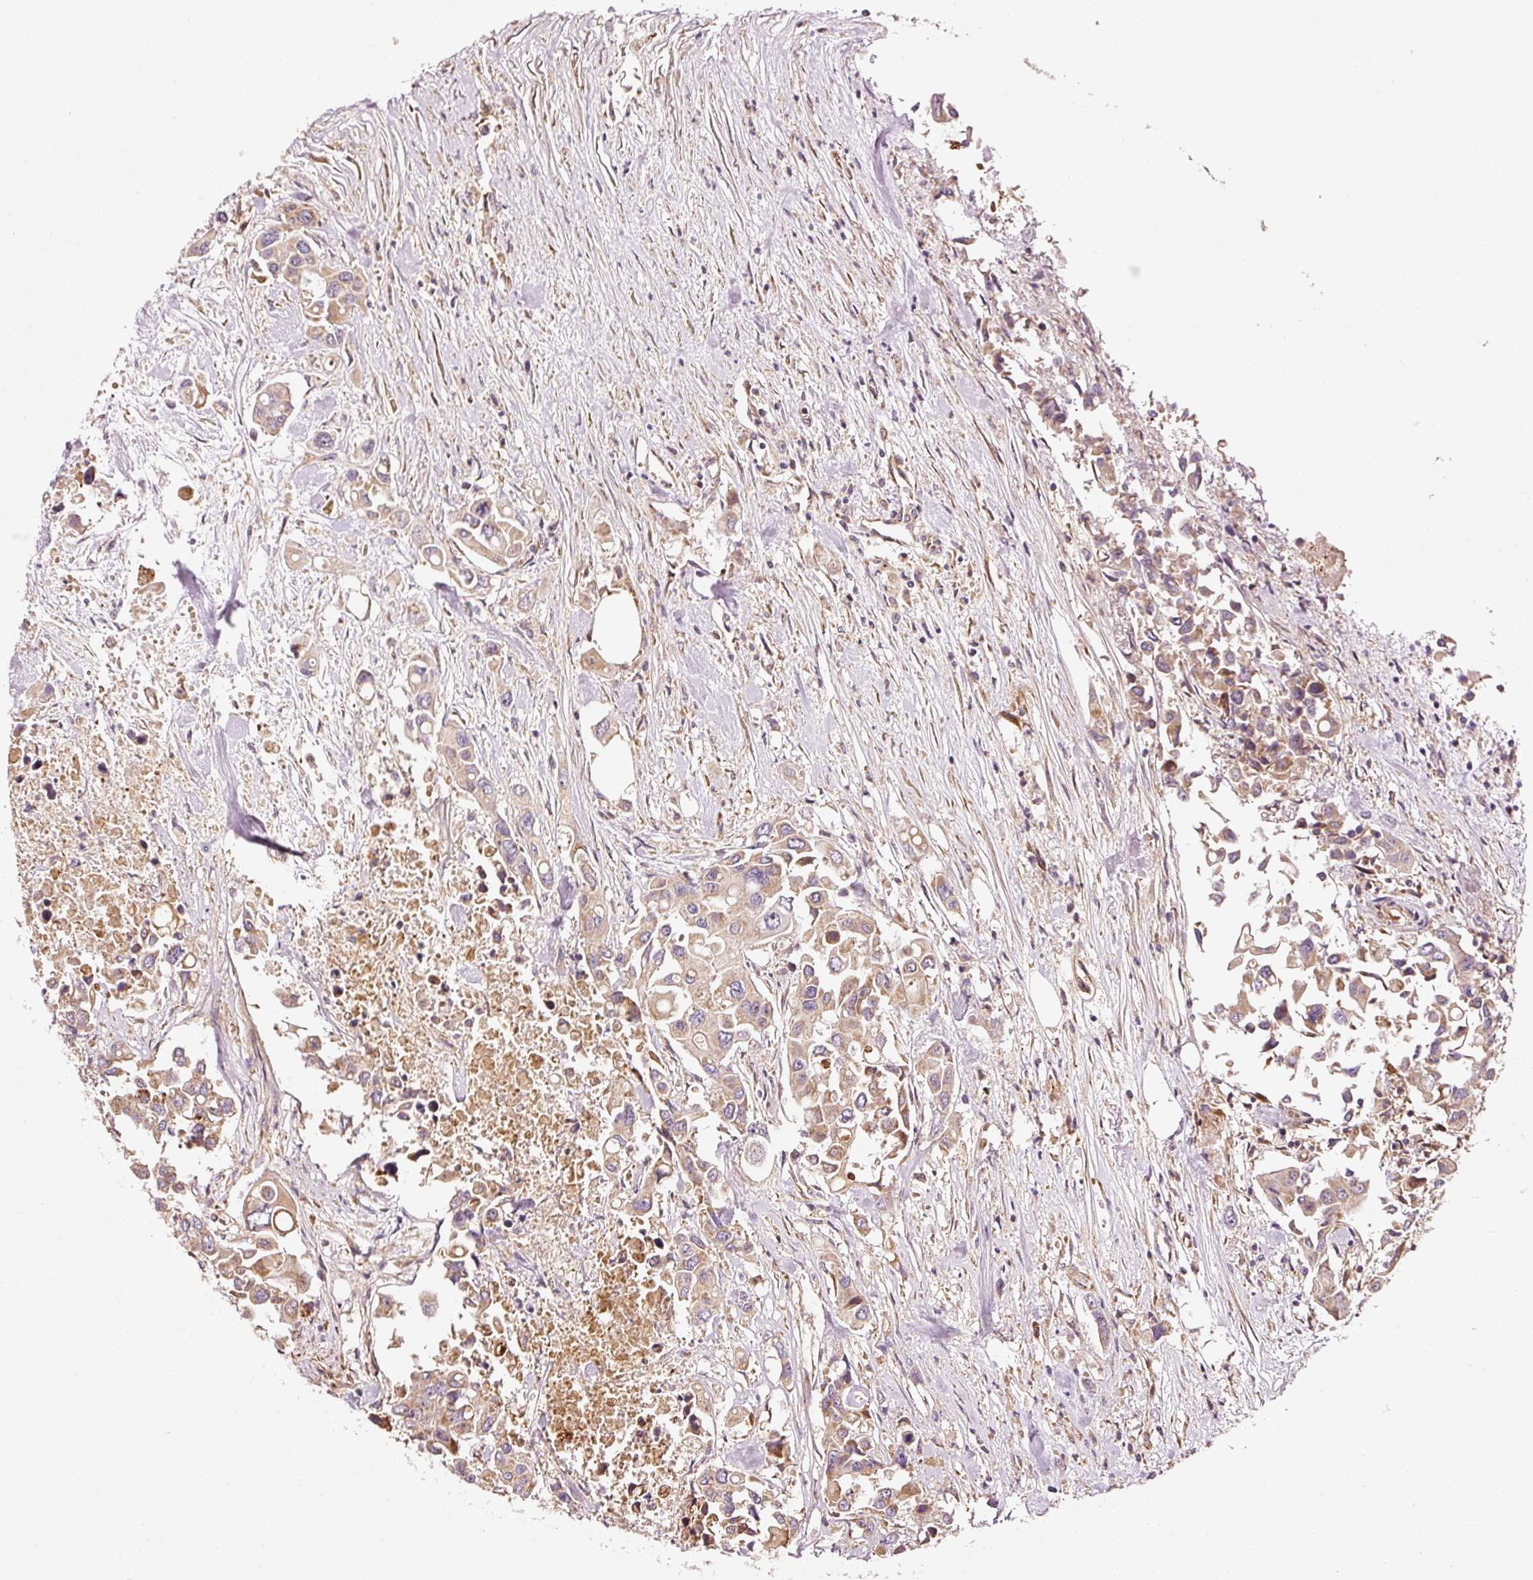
{"staining": {"intensity": "moderate", "quantity": ">75%", "location": "cytoplasmic/membranous"}, "tissue": "colorectal cancer", "cell_type": "Tumor cells", "image_type": "cancer", "snomed": [{"axis": "morphology", "description": "Adenocarcinoma, NOS"}, {"axis": "topography", "description": "Colon"}], "caption": "Immunohistochemical staining of human adenocarcinoma (colorectal) demonstrates moderate cytoplasmic/membranous protein positivity in about >75% of tumor cells.", "gene": "ISCU", "patient": {"sex": "male", "age": 77}}